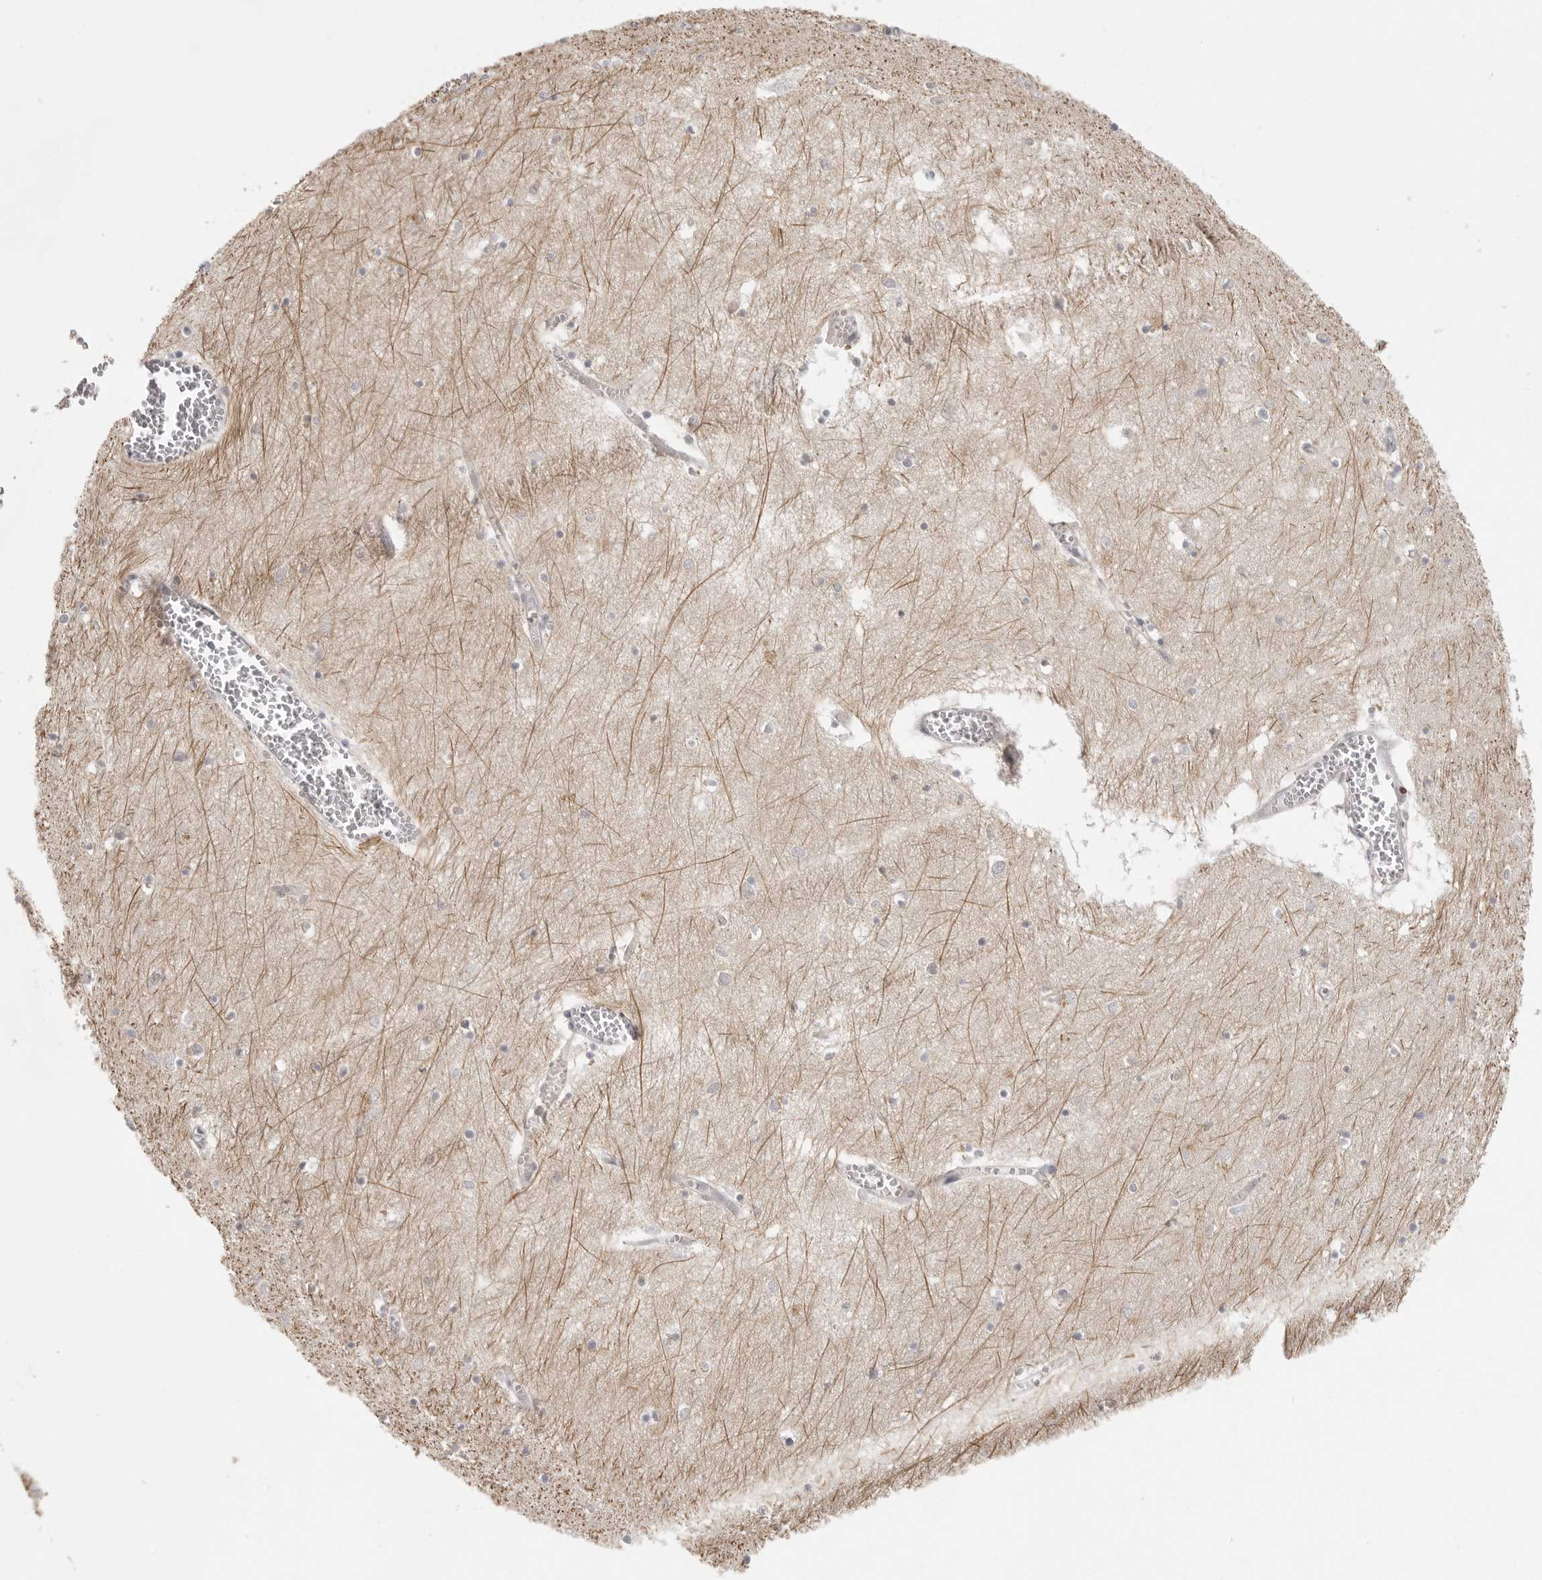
{"staining": {"intensity": "negative", "quantity": "none", "location": "none"}, "tissue": "hippocampus", "cell_type": "Glial cells", "image_type": "normal", "snomed": [{"axis": "morphology", "description": "Normal tissue, NOS"}, {"axis": "topography", "description": "Hippocampus"}], "caption": "Immunohistochemistry image of unremarkable hippocampus stained for a protein (brown), which exhibits no positivity in glial cells. Brightfield microscopy of immunohistochemistry stained with DAB (3,3'-diaminobenzidine) (brown) and hematoxylin (blue), captured at high magnification.", "gene": "DBNL", "patient": {"sex": "male", "age": 70}}